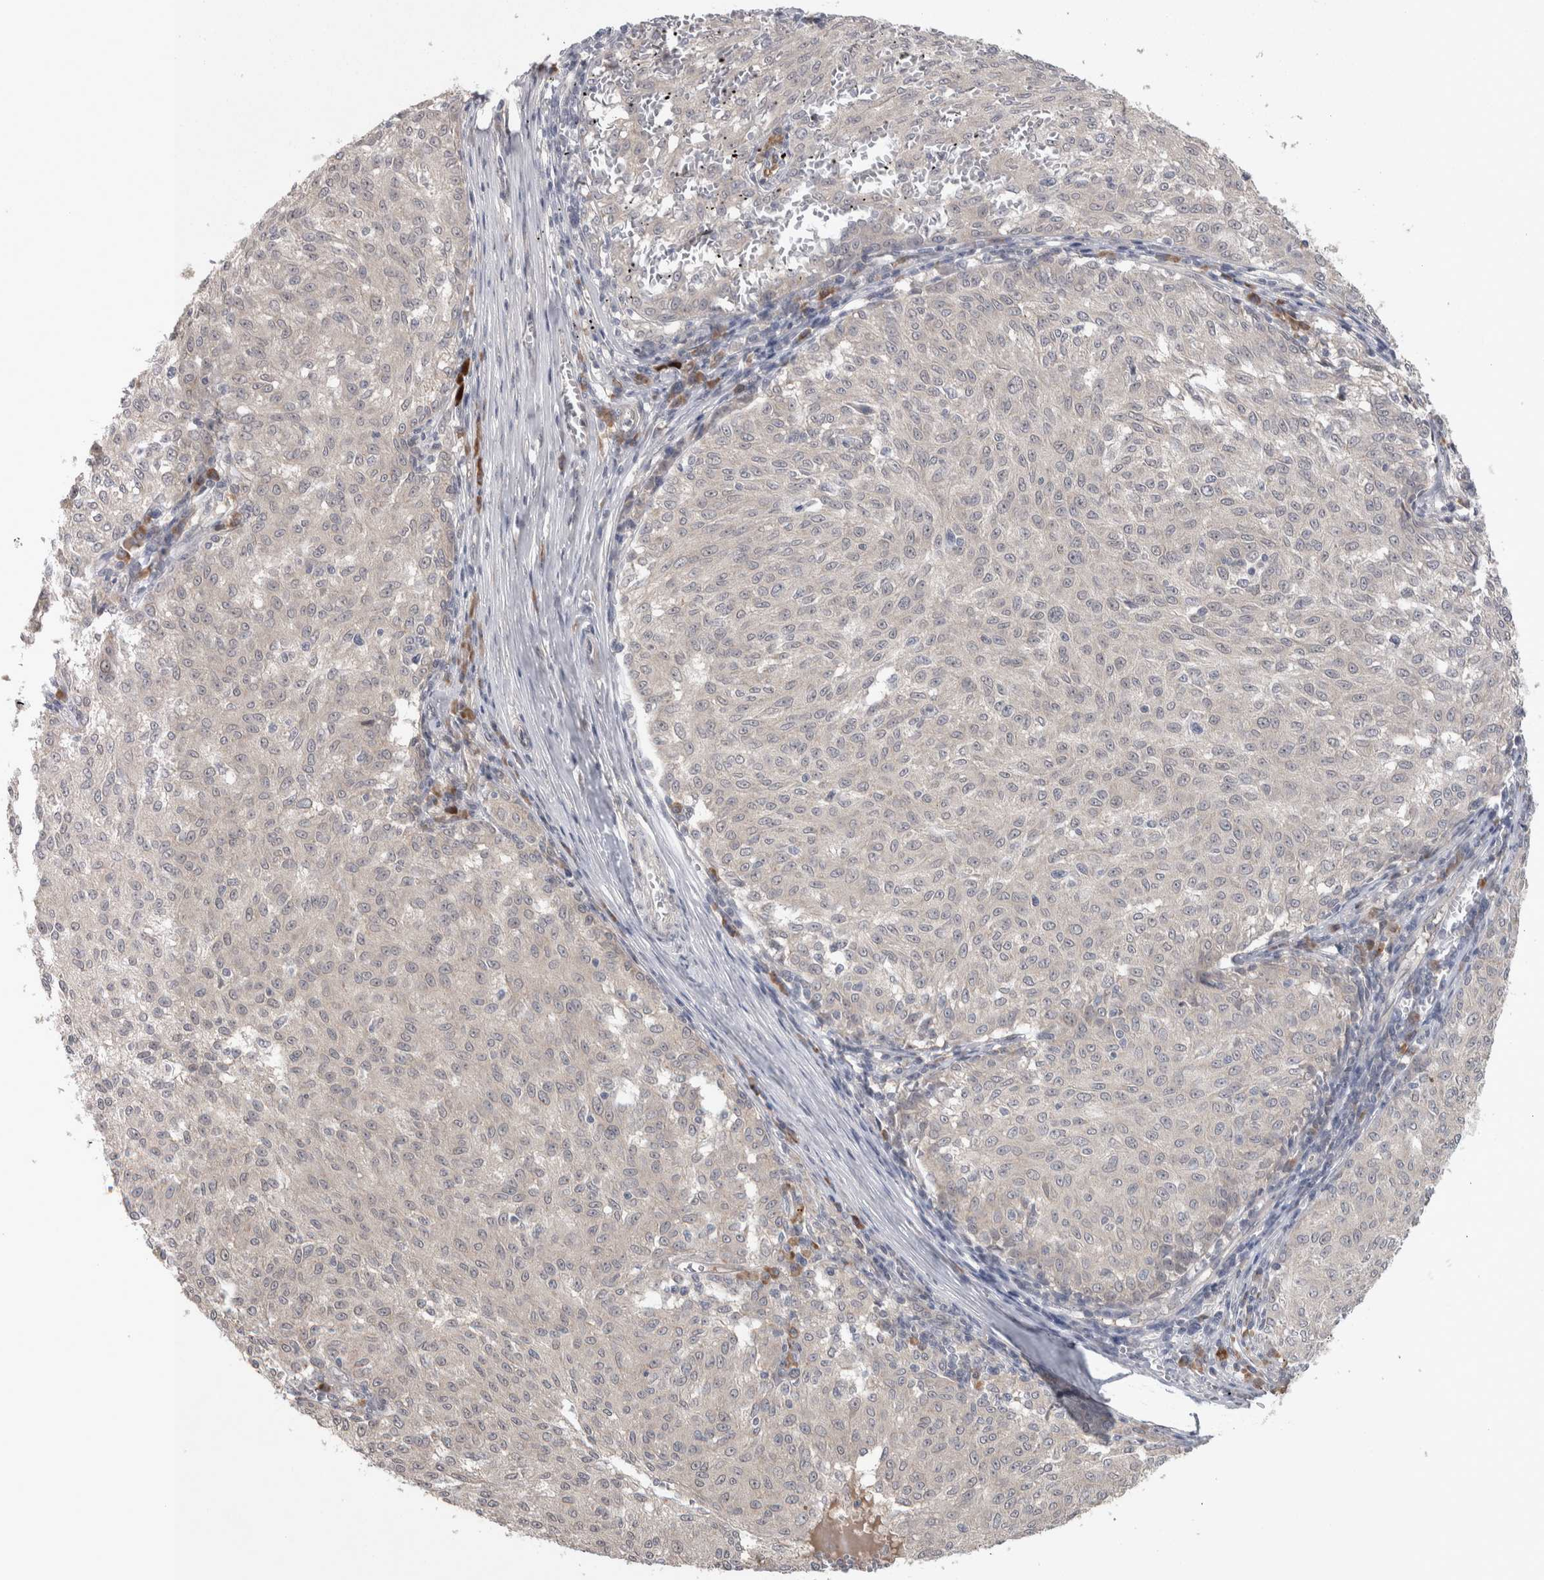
{"staining": {"intensity": "negative", "quantity": "none", "location": "none"}, "tissue": "melanoma", "cell_type": "Tumor cells", "image_type": "cancer", "snomed": [{"axis": "morphology", "description": "Malignant melanoma, NOS"}, {"axis": "topography", "description": "Skin"}], "caption": "Tumor cells show no significant positivity in melanoma. Brightfield microscopy of IHC stained with DAB (3,3'-diaminobenzidine) (brown) and hematoxylin (blue), captured at high magnification.", "gene": "CUL2", "patient": {"sex": "female", "age": 72}}